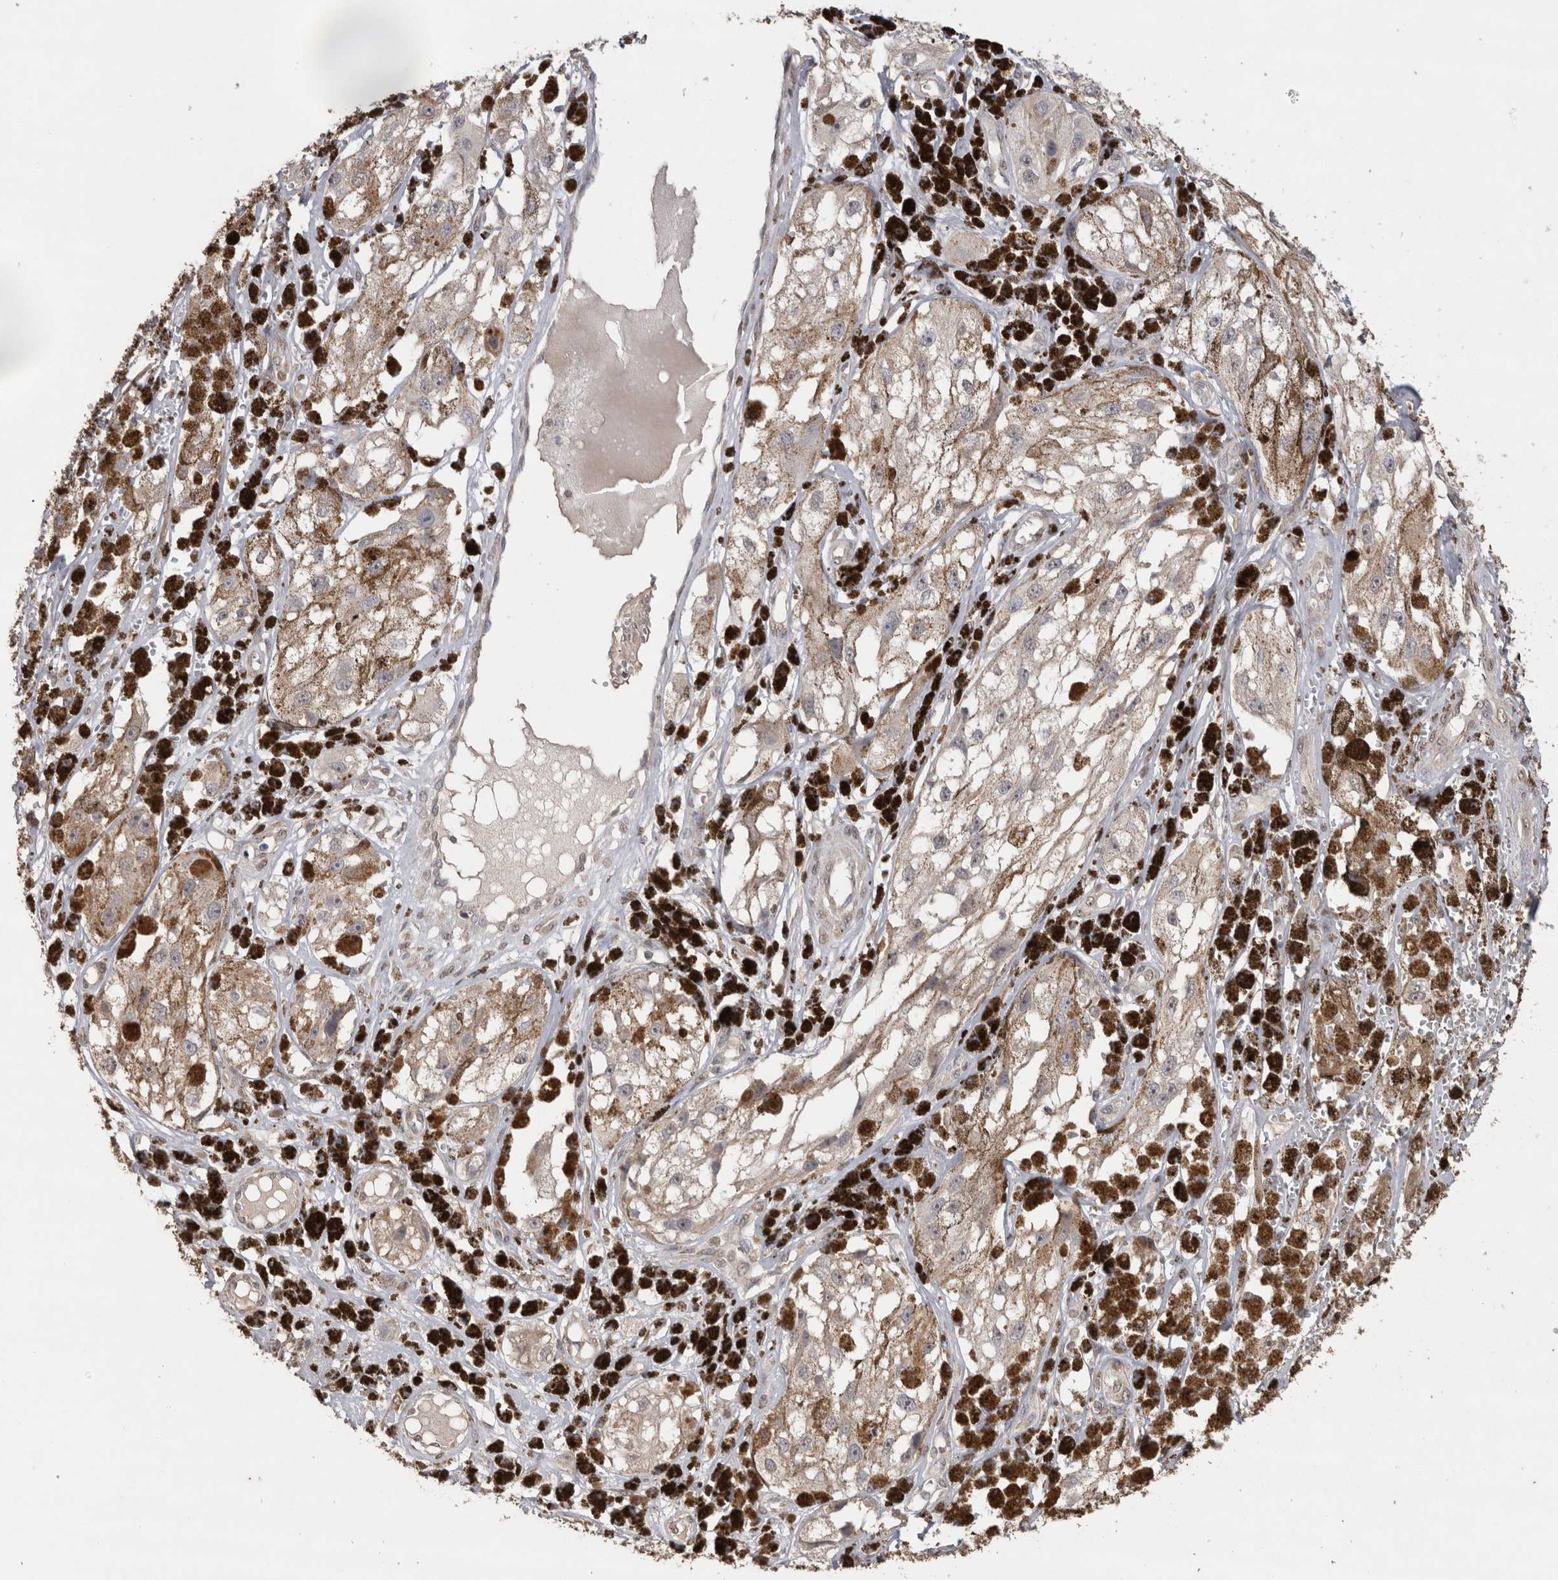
{"staining": {"intensity": "weak", "quantity": "25%-75%", "location": "cytoplasmic/membranous"}, "tissue": "melanoma", "cell_type": "Tumor cells", "image_type": "cancer", "snomed": [{"axis": "morphology", "description": "Malignant melanoma, NOS"}, {"axis": "topography", "description": "Skin"}], "caption": "The histopathology image demonstrates a brown stain indicating the presence of a protein in the cytoplasmic/membranous of tumor cells in malignant melanoma.", "gene": "CRELD2", "patient": {"sex": "male", "age": 88}}